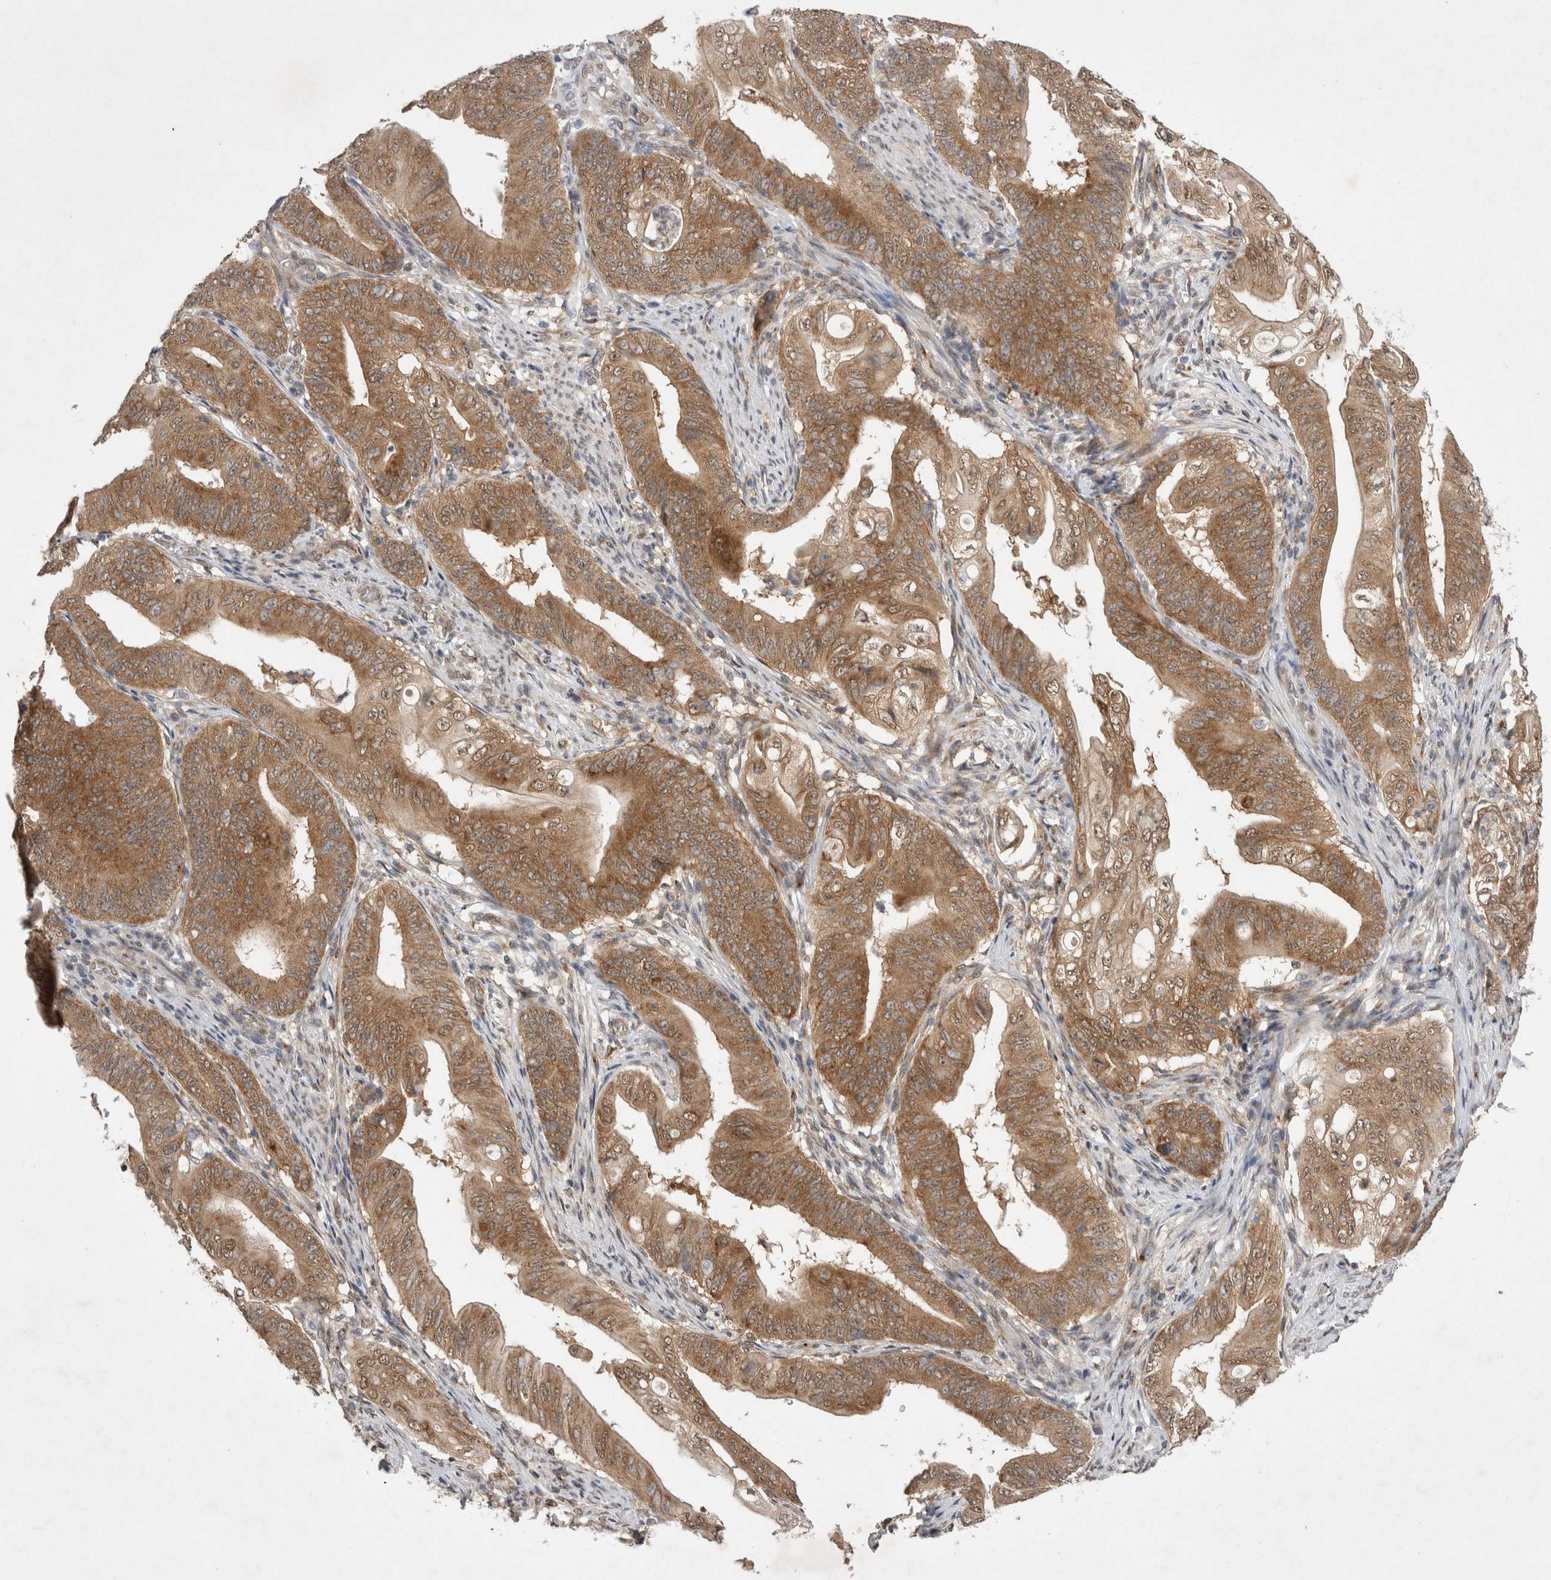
{"staining": {"intensity": "moderate", "quantity": ">75%", "location": "cytoplasmic/membranous"}, "tissue": "stomach cancer", "cell_type": "Tumor cells", "image_type": "cancer", "snomed": [{"axis": "morphology", "description": "Adenocarcinoma, NOS"}, {"axis": "topography", "description": "Stomach"}], "caption": "Tumor cells display medium levels of moderate cytoplasmic/membranous expression in approximately >75% of cells in stomach cancer (adenocarcinoma). (IHC, brightfield microscopy, high magnification).", "gene": "WIPF2", "patient": {"sex": "female", "age": 73}}